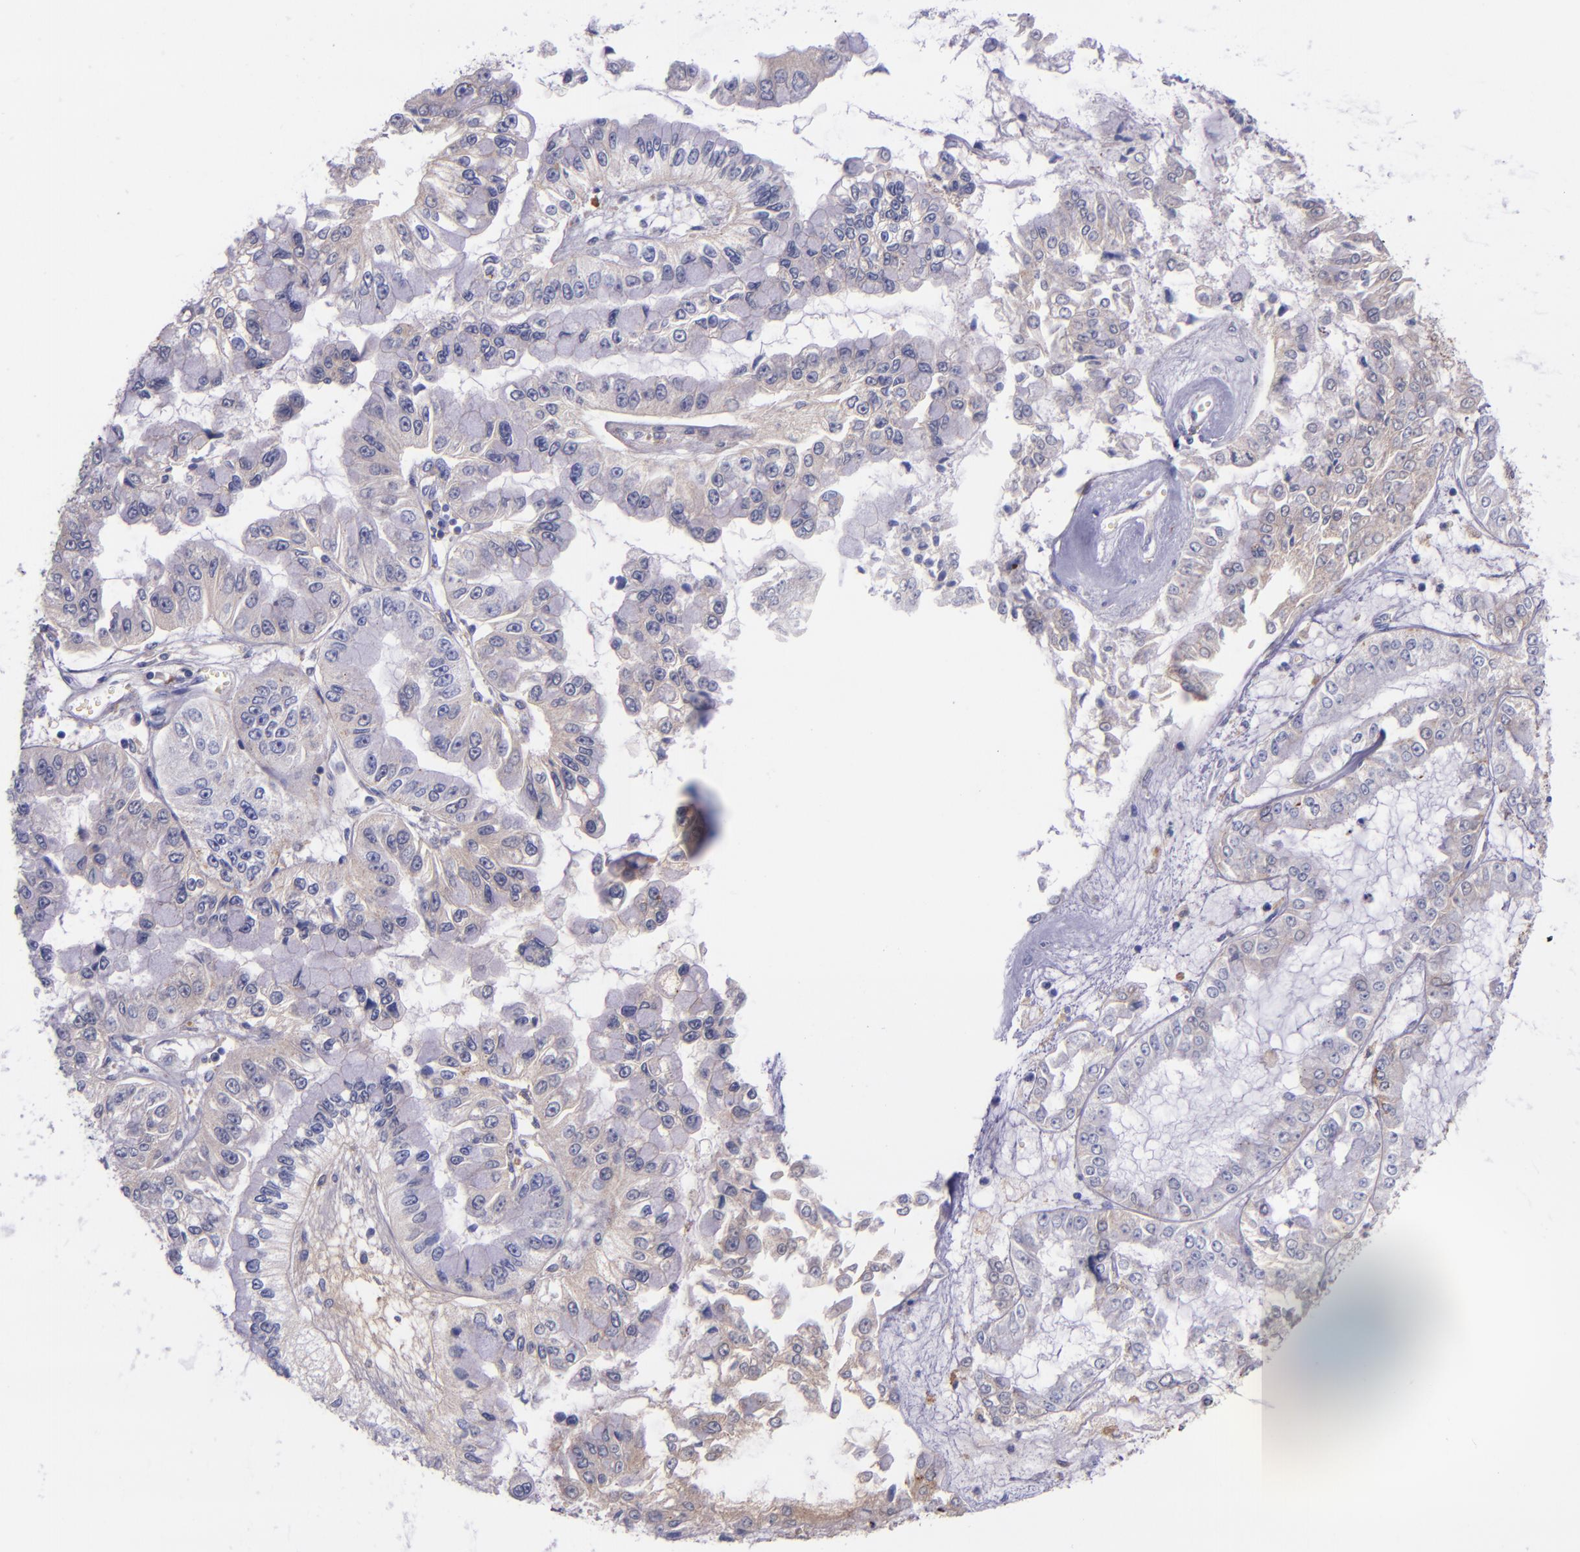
{"staining": {"intensity": "negative", "quantity": "none", "location": "none"}, "tissue": "liver cancer", "cell_type": "Tumor cells", "image_type": "cancer", "snomed": [{"axis": "morphology", "description": "Cholangiocarcinoma"}, {"axis": "topography", "description": "Liver"}], "caption": "An immunohistochemistry (IHC) image of liver cancer (cholangiocarcinoma) is shown. There is no staining in tumor cells of liver cancer (cholangiocarcinoma).", "gene": "IVL", "patient": {"sex": "female", "age": 79}}